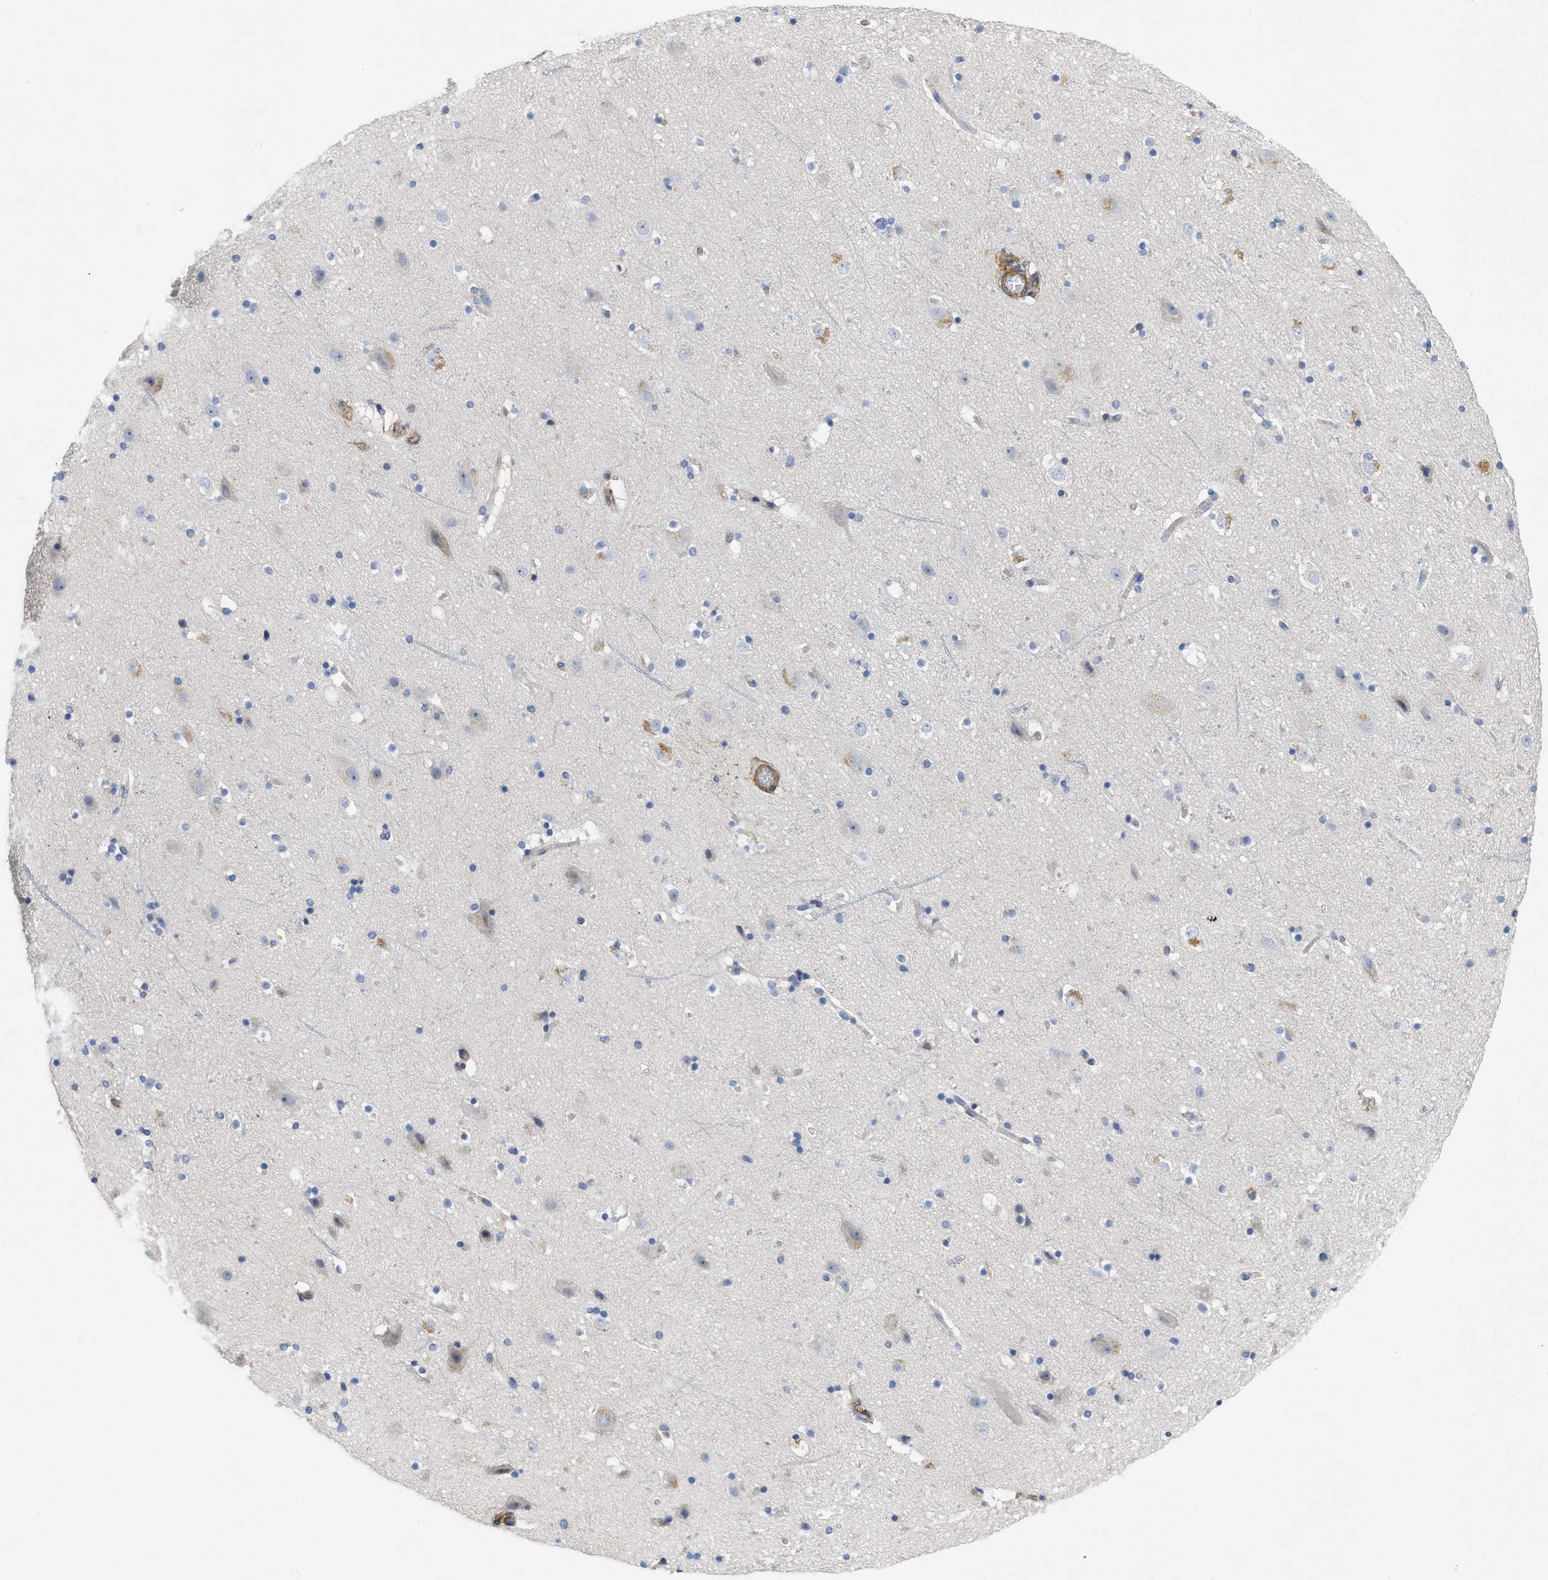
{"staining": {"intensity": "negative", "quantity": "none", "location": "none"}, "tissue": "cerebral cortex", "cell_type": "Endothelial cells", "image_type": "normal", "snomed": [{"axis": "morphology", "description": "Normal tissue, NOS"}, {"axis": "topography", "description": "Cerebral cortex"}], "caption": "Histopathology image shows no protein staining in endothelial cells of benign cerebral cortex.", "gene": "ARHGEF26", "patient": {"sex": "male", "age": 45}}